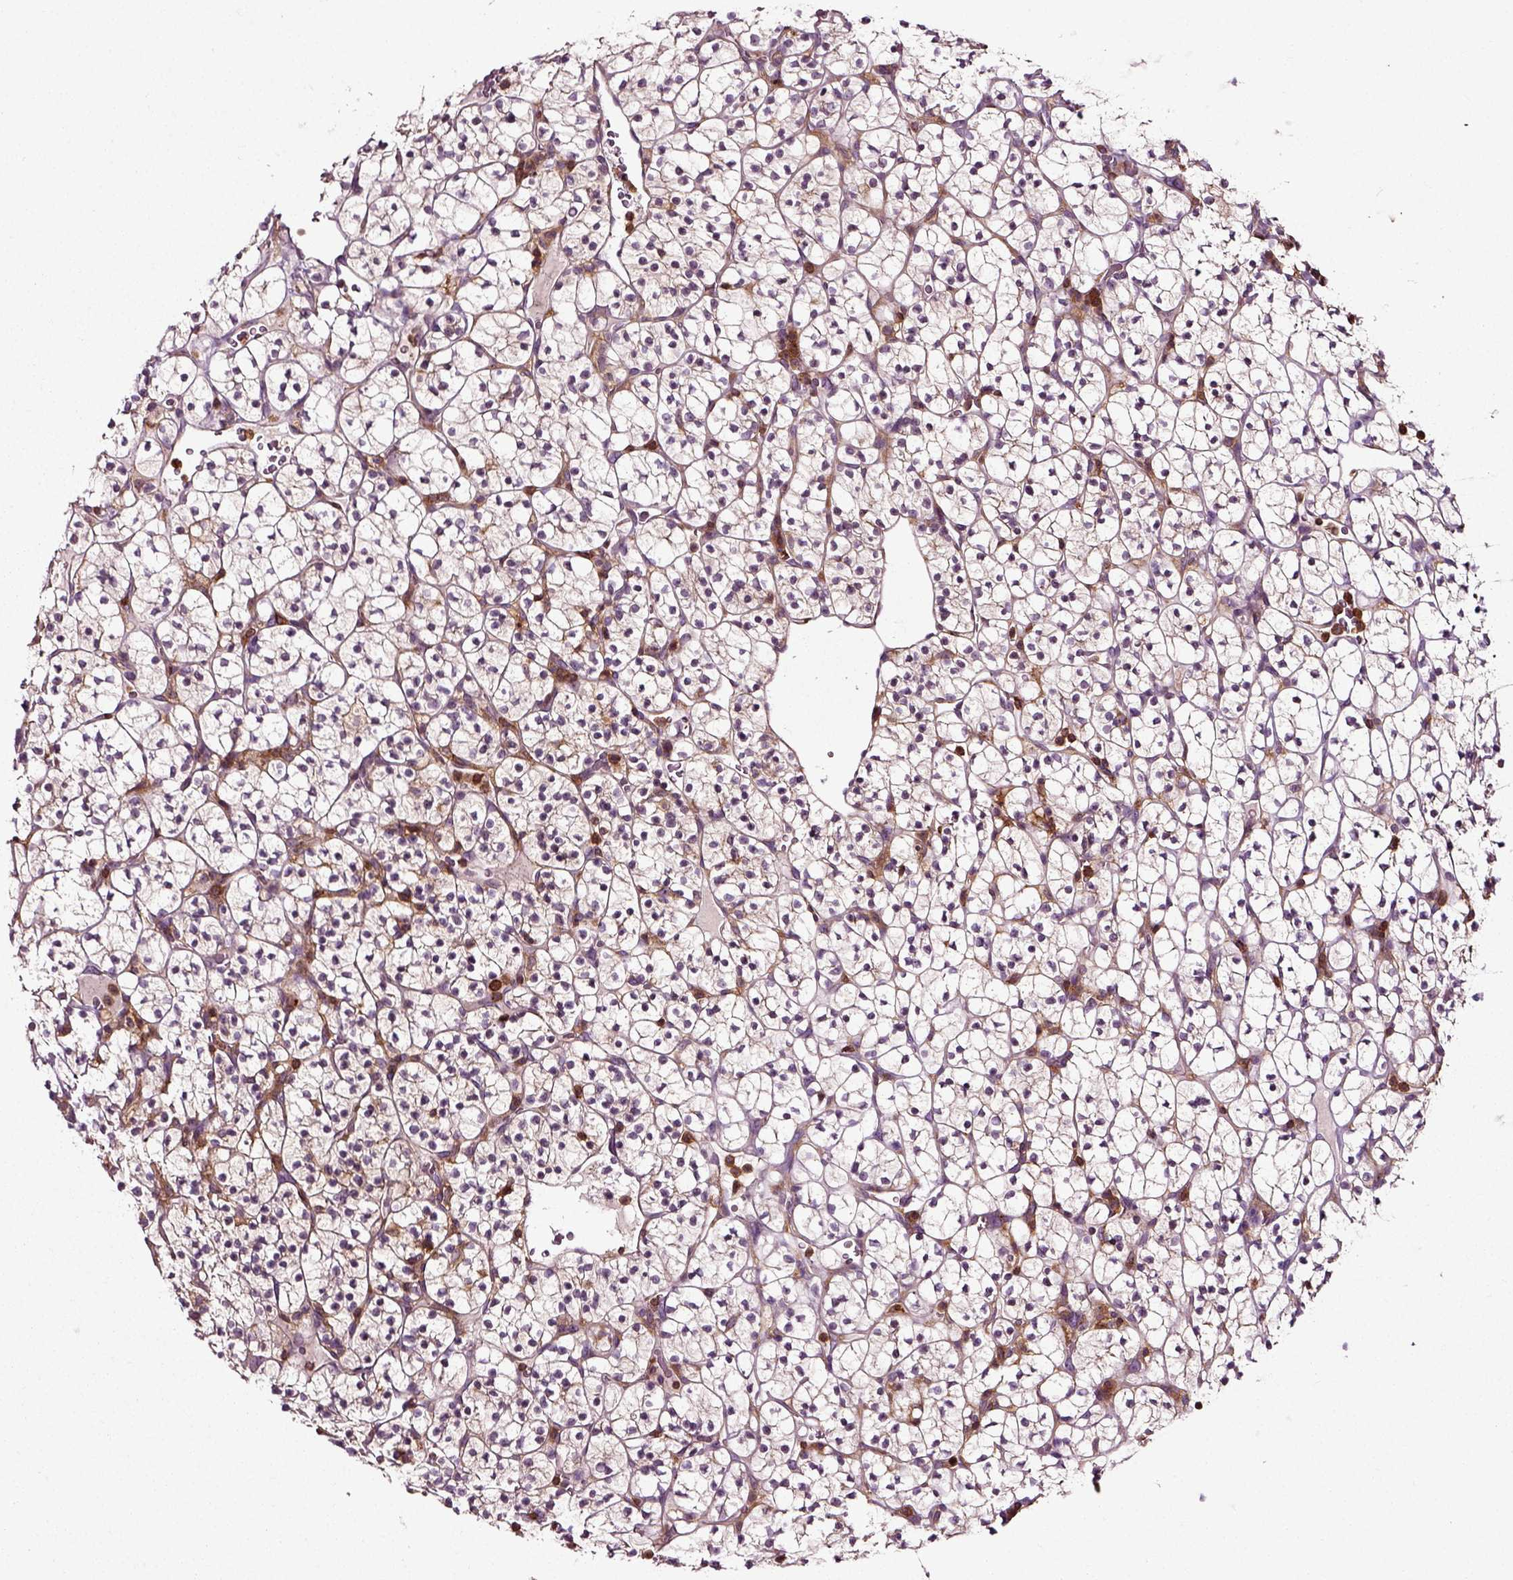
{"staining": {"intensity": "negative", "quantity": "none", "location": "none"}, "tissue": "renal cancer", "cell_type": "Tumor cells", "image_type": "cancer", "snomed": [{"axis": "morphology", "description": "Adenocarcinoma, NOS"}, {"axis": "topography", "description": "Kidney"}], "caption": "Histopathology image shows no protein positivity in tumor cells of renal cancer tissue.", "gene": "RHOF", "patient": {"sex": "female", "age": 89}}